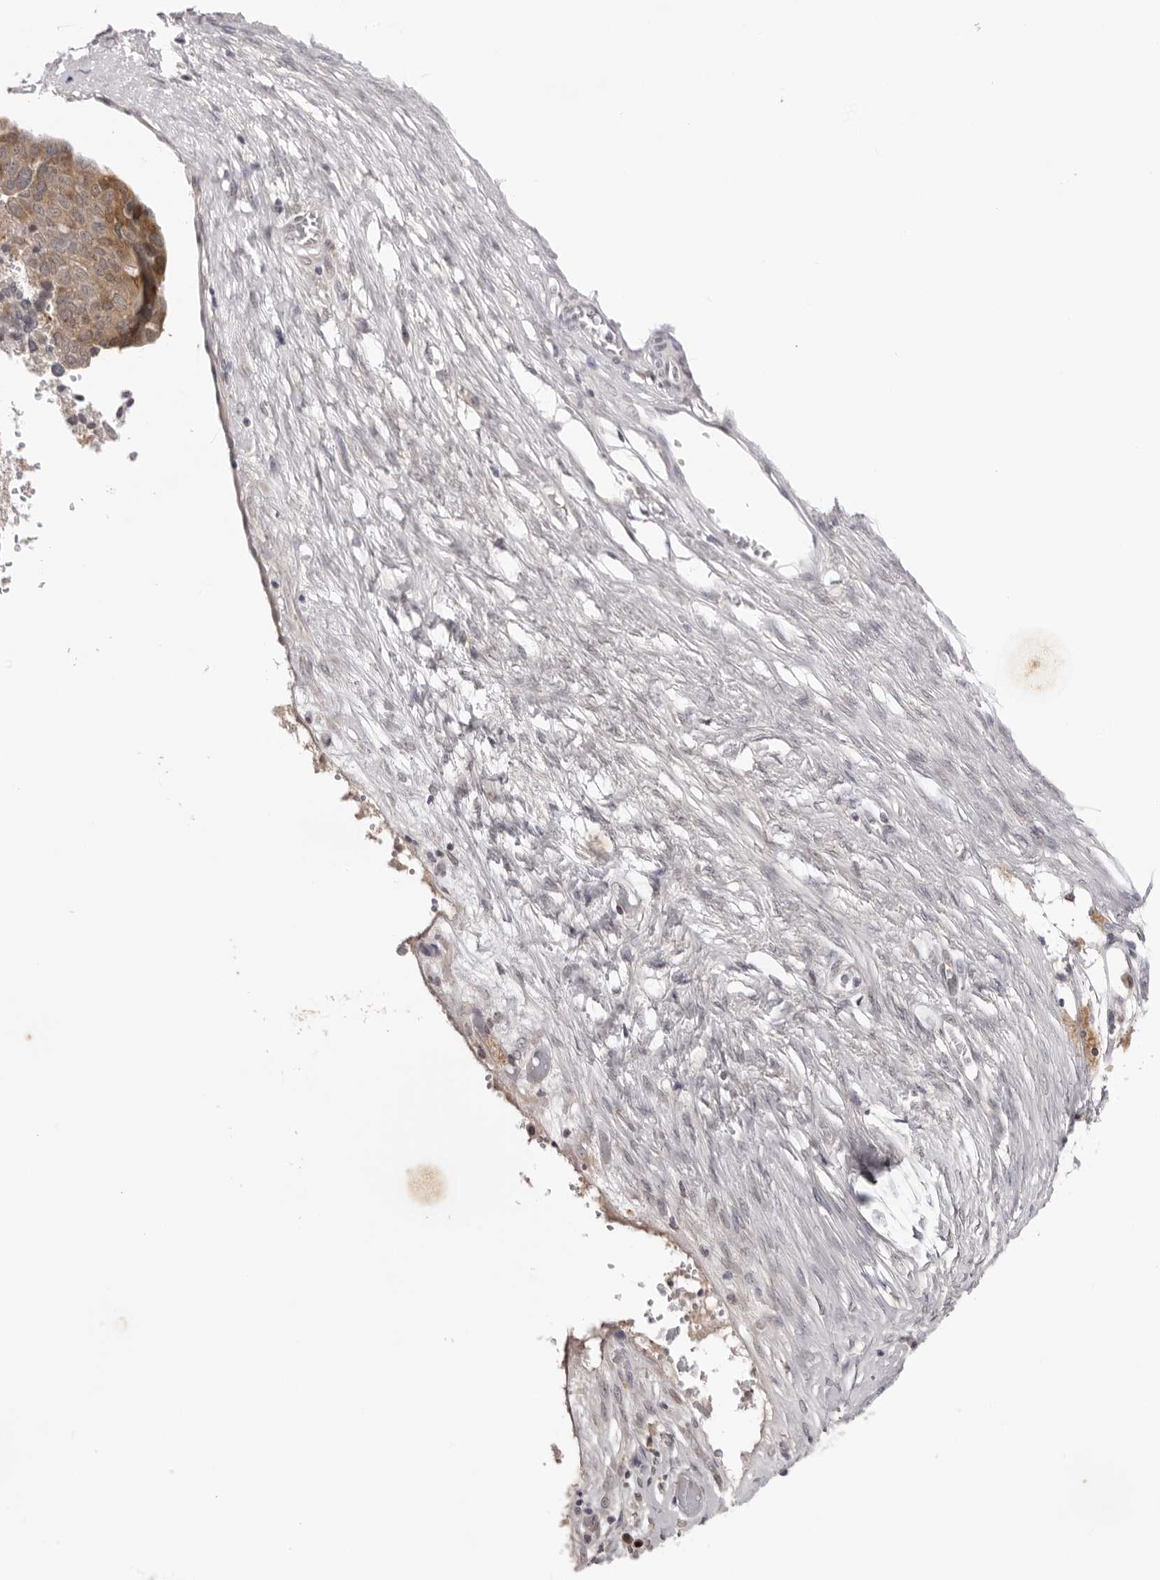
{"staining": {"intensity": "weak", "quantity": "<25%", "location": "cytoplasmic/membranous"}, "tissue": "ovarian cancer", "cell_type": "Tumor cells", "image_type": "cancer", "snomed": [{"axis": "morphology", "description": "Cystadenocarcinoma, serous, NOS"}, {"axis": "topography", "description": "Ovary"}], "caption": "A histopathology image of ovarian cancer stained for a protein demonstrates no brown staining in tumor cells.", "gene": "PRUNE1", "patient": {"sex": "female", "age": 44}}